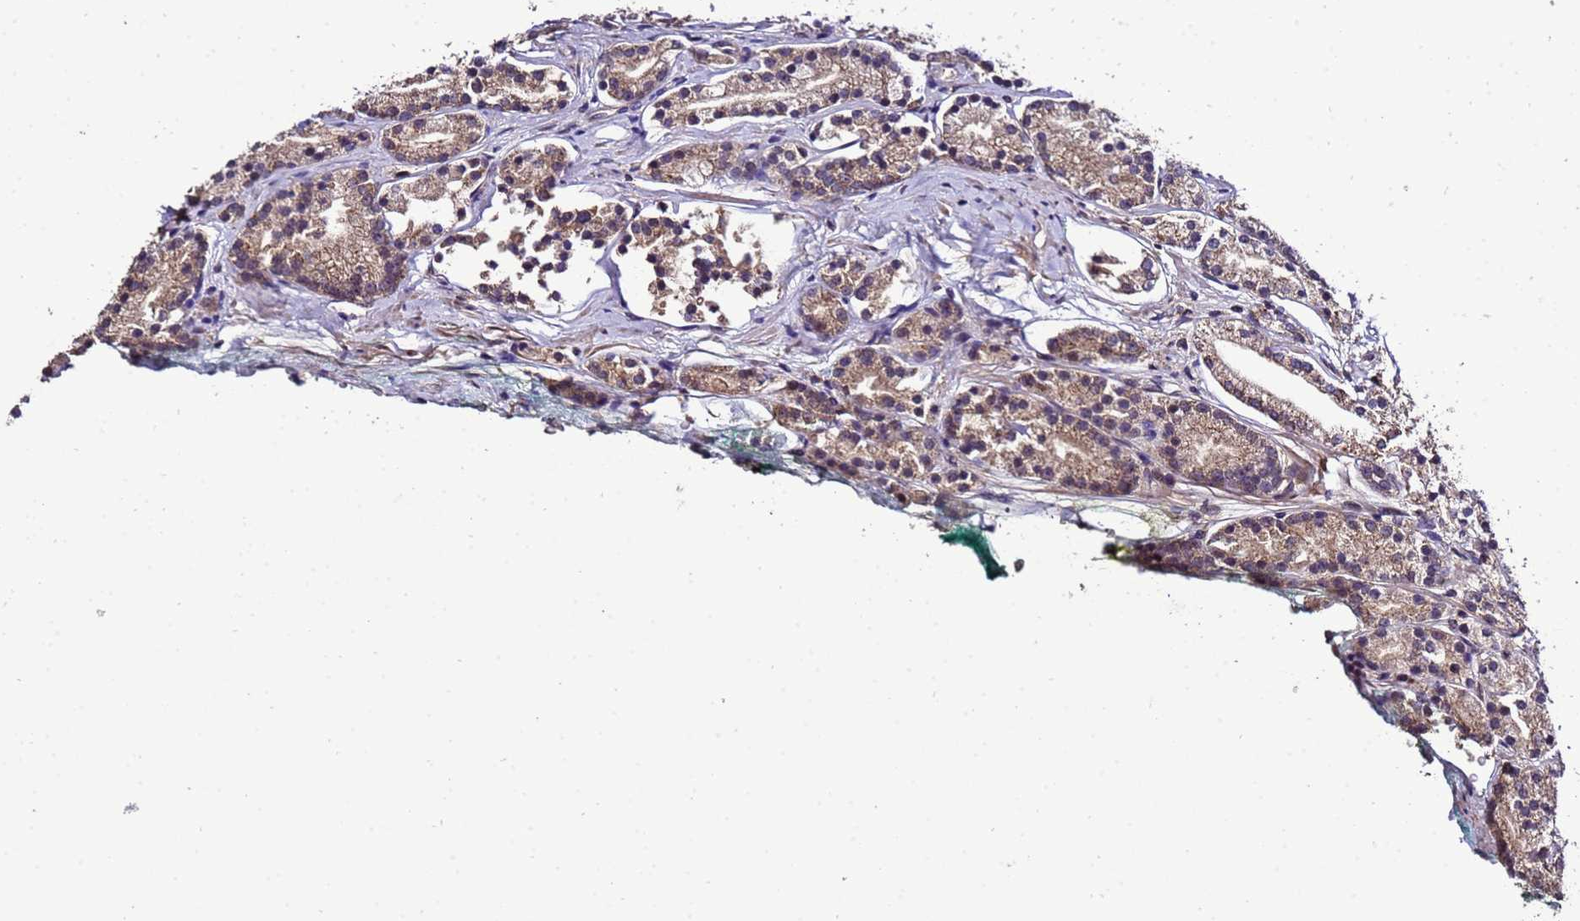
{"staining": {"intensity": "moderate", "quantity": ">75%", "location": "cytoplasmic/membranous"}, "tissue": "prostate cancer", "cell_type": "Tumor cells", "image_type": "cancer", "snomed": [{"axis": "morphology", "description": "Adenocarcinoma, High grade"}, {"axis": "topography", "description": "Prostate"}], "caption": "Protein expression by immunohistochemistry (IHC) displays moderate cytoplasmic/membranous expression in about >75% of tumor cells in prostate adenocarcinoma (high-grade). Using DAB (3,3'-diaminobenzidine) (brown) and hematoxylin (blue) stains, captured at high magnification using brightfield microscopy.", "gene": "ZNF329", "patient": {"sex": "male", "age": 69}}